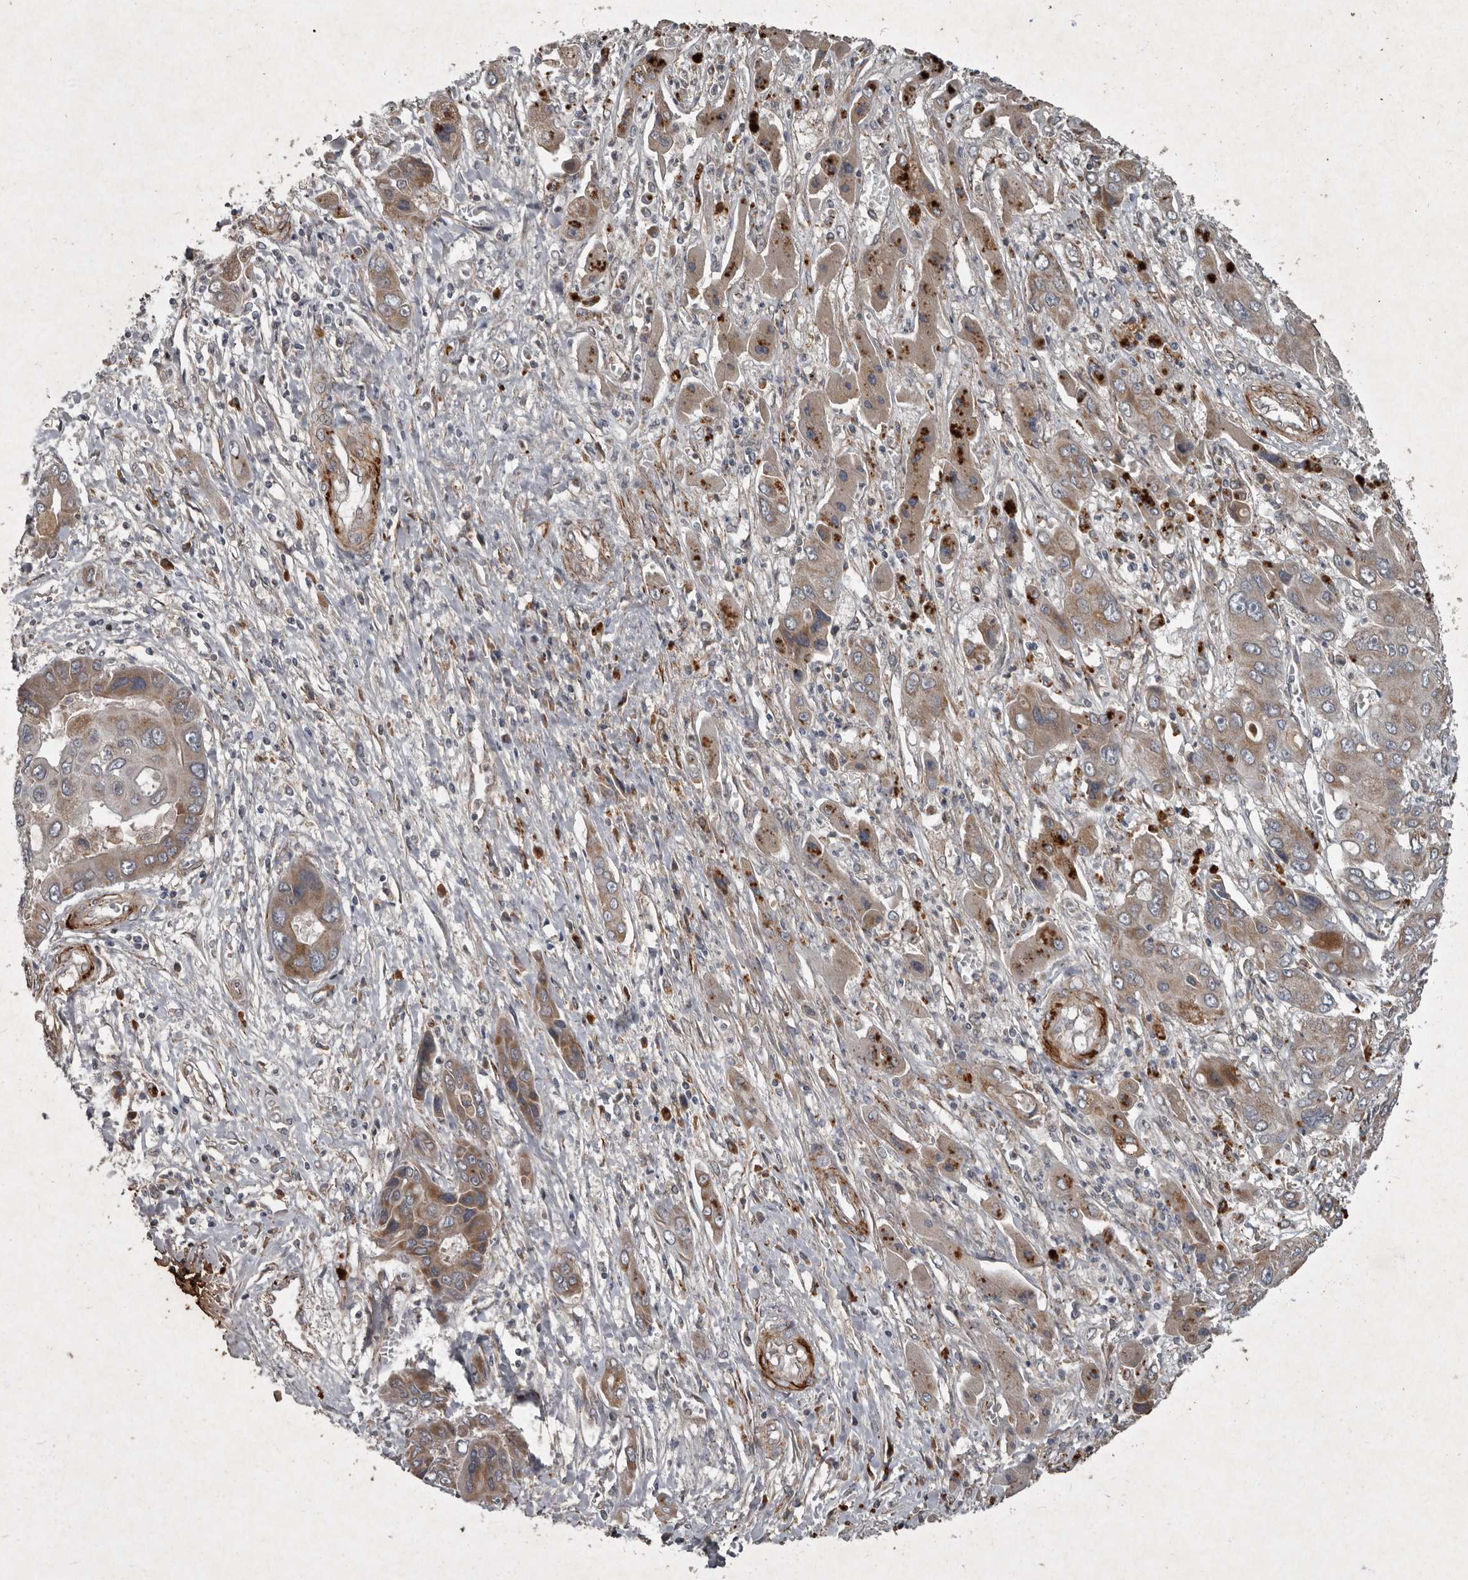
{"staining": {"intensity": "weak", "quantity": ">75%", "location": "cytoplasmic/membranous"}, "tissue": "liver cancer", "cell_type": "Tumor cells", "image_type": "cancer", "snomed": [{"axis": "morphology", "description": "Cholangiocarcinoma"}, {"axis": "topography", "description": "Liver"}], "caption": "Weak cytoplasmic/membranous expression is present in about >75% of tumor cells in liver cancer. The staining was performed using DAB, with brown indicating positive protein expression. Nuclei are stained blue with hematoxylin.", "gene": "MRPS15", "patient": {"sex": "male", "age": 67}}